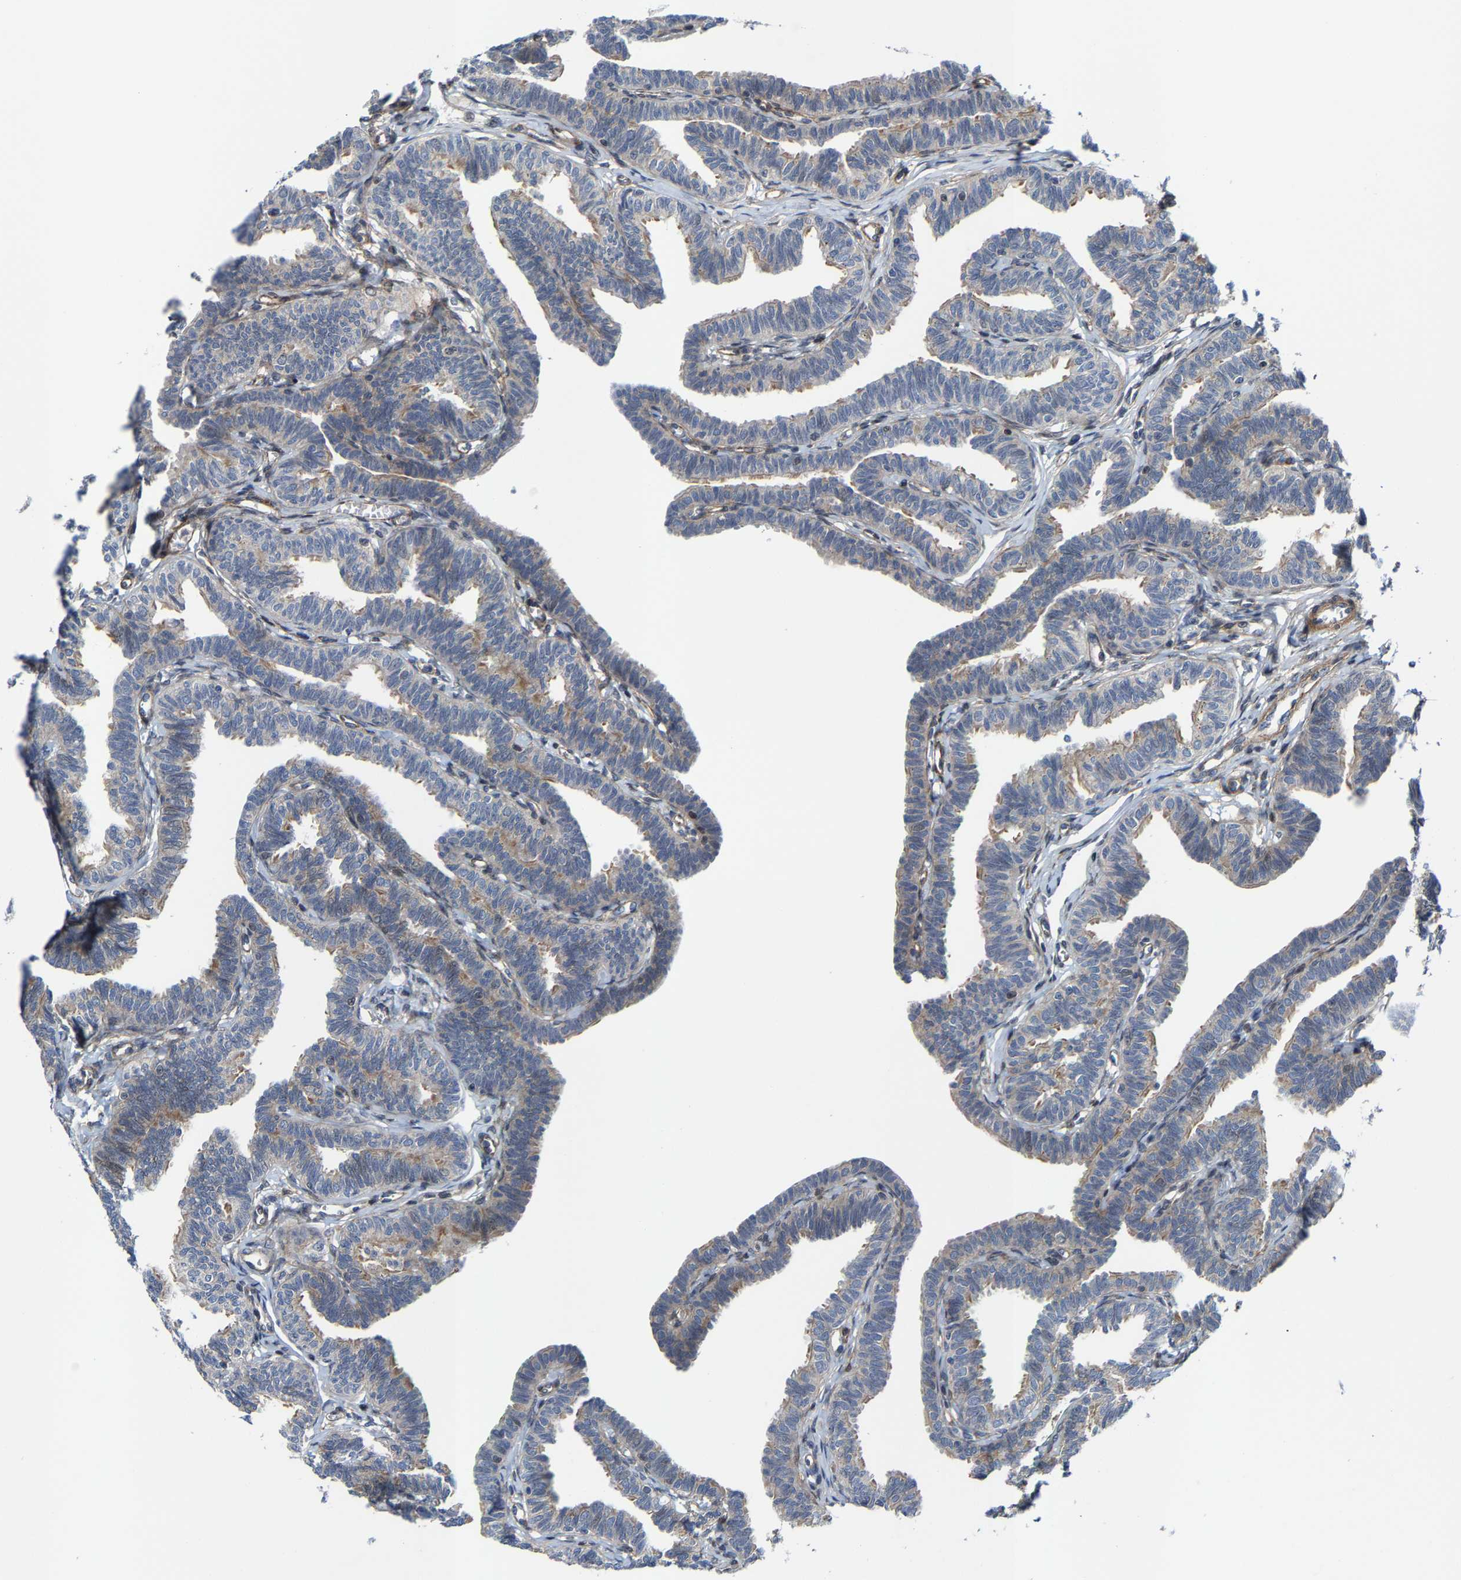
{"staining": {"intensity": "weak", "quantity": "<25%", "location": "cytoplasmic/membranous"}, "tissue": "fallopian tube", "cell_type": "Glandular cells", "image_type": "normal", "snomed": [{"axis": "morphology", "description": "Normal tissue, NOS"}, {"axis": "topography", "description": "Fallopian tube"}, {"axis": "topography", "description": "Ovary"}], "caption": "Protein analysis of unremarkable fallopian tube demonstrates no significant expression in glandular cells. (Immunohistochemistry (ihc), brightfield microscopy, high magnification).", "gene": "TGFB1I1", "patient": {"sex": "female", "age": 23}}